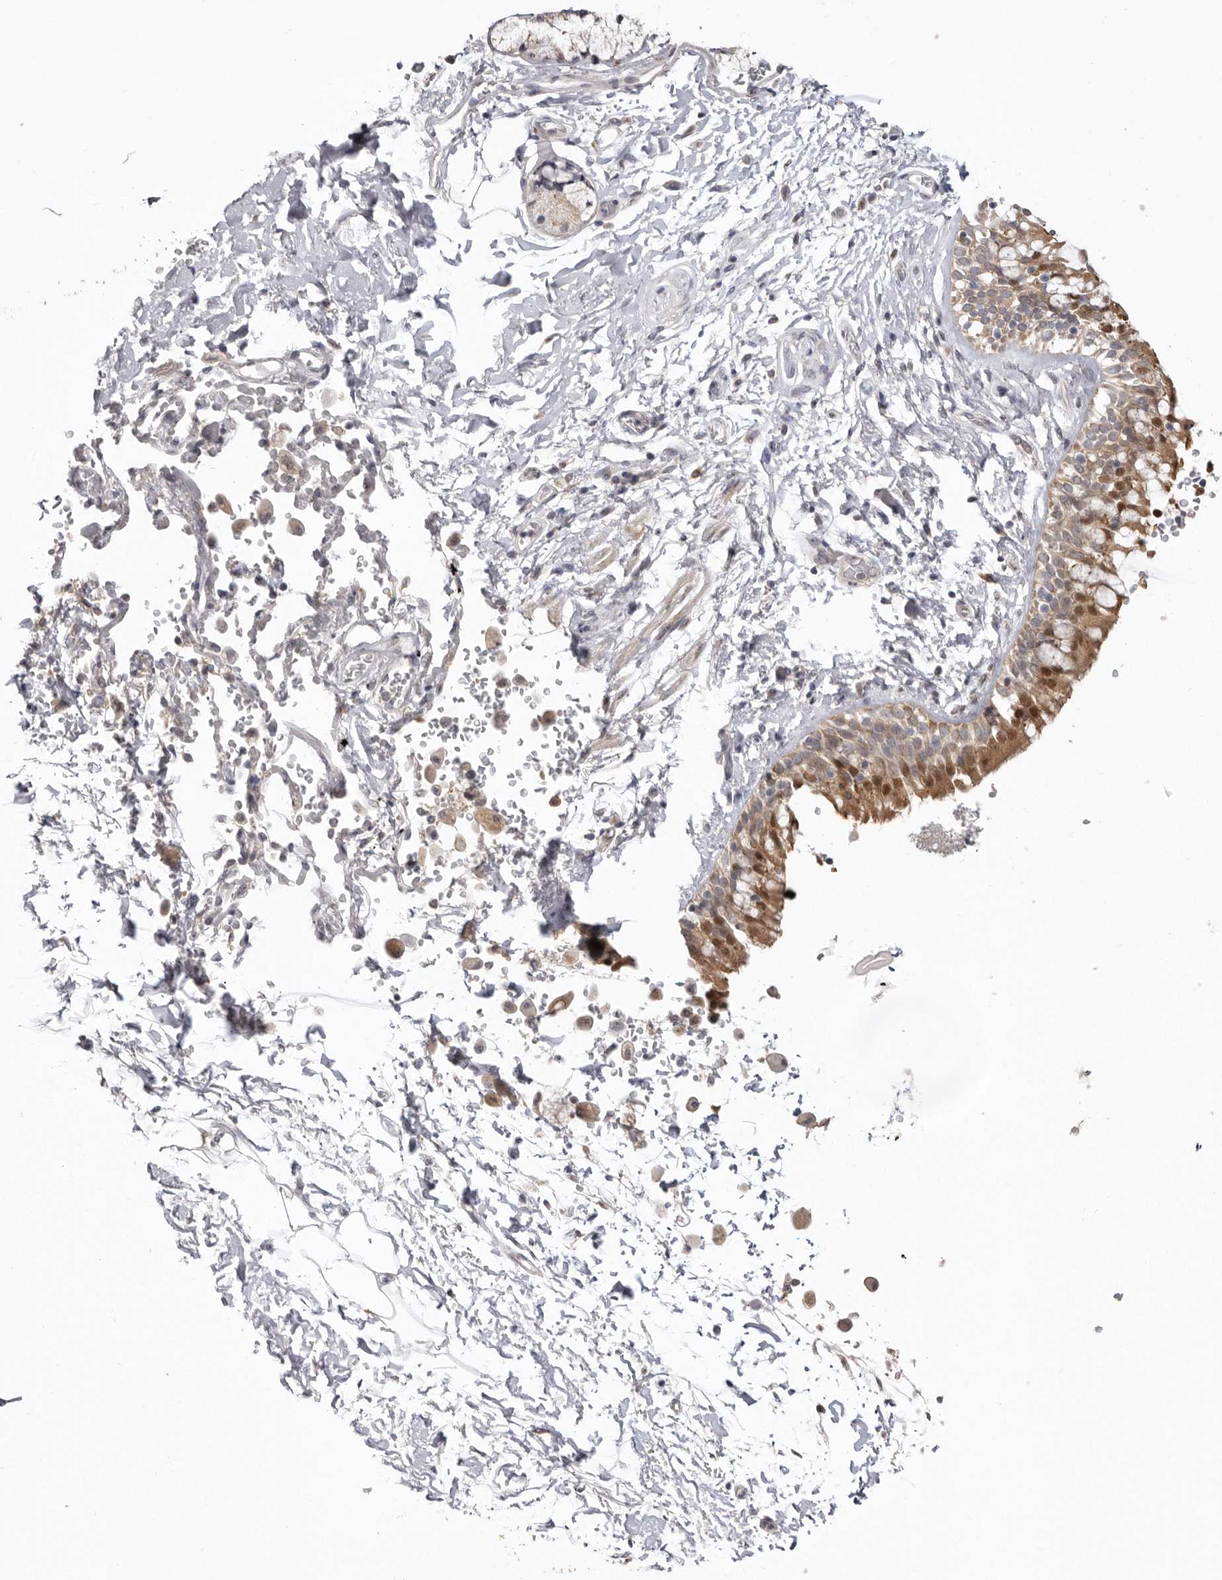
{"staining": {"intensity": "moderate", "quantity": ">75%", "location": "cytoplasmic/membranous"}, "tissue": "bronchus", "cell_type": "Respiratory epithelial cells", "image_type": "normal", "snomed": [{"axis": "morphology", "description": "Normal tissue, NOS"}, {"axis": "morphology", "description": "Inflammation, NOS"}, {"axis": "topography", "description": "Cartilage tissue"}, {"axis": "topography", "description": "Bronchus"}, {"axis": "topography", "description": "Lung"}], "caption": "Immunohistochemical staining of benign bronchus displays >75% levels of moderate cytoplasmic/membranous protein positivity in approximately >75% of respiratory epithelial cells.", "gene": "NSUN4", "patient": {"sex": "female", "age": 64}}